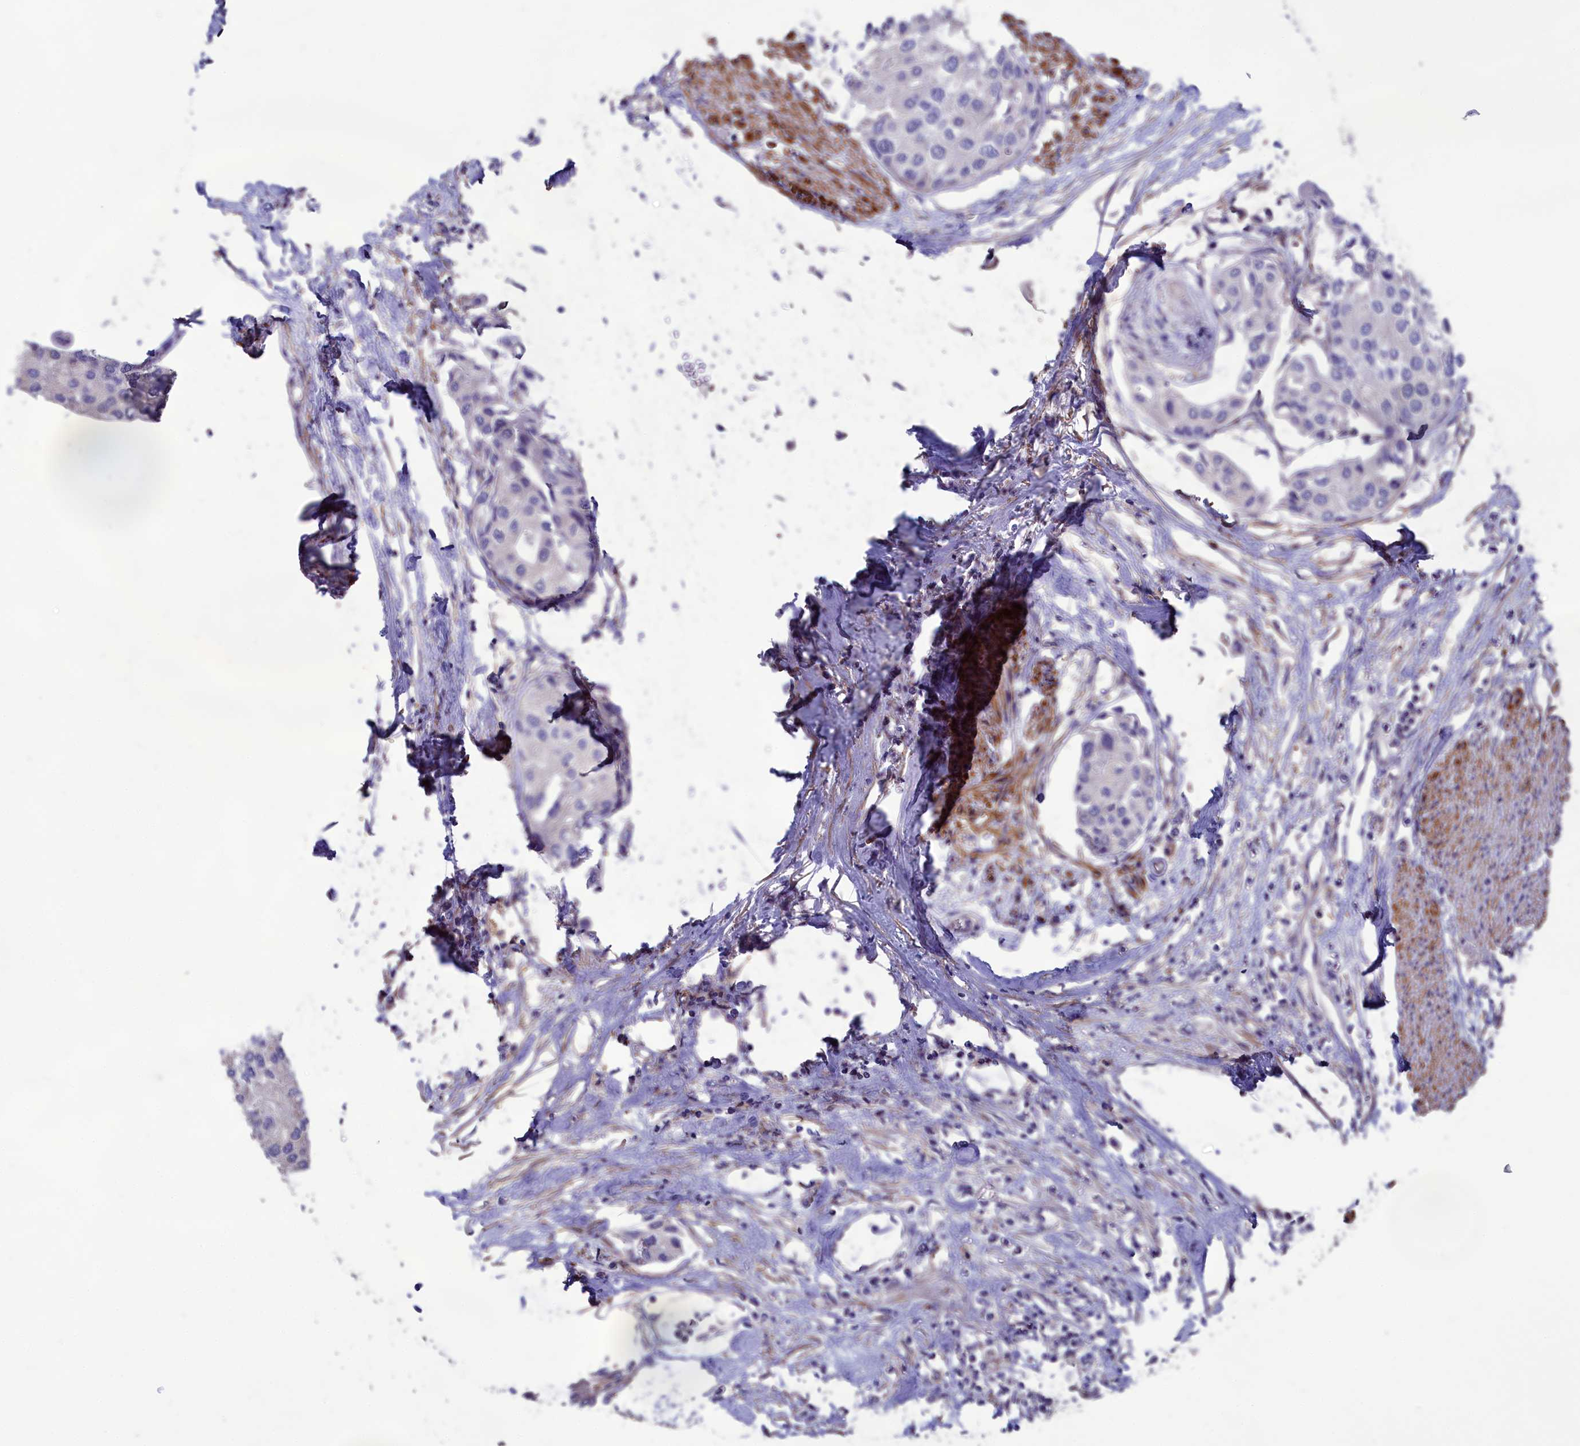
{"staining": {"intensity": "negative", "quantity": "none", "location": "none"}, "tissue": "urothelial cancer", "cell_type": "Tumor cells", "image_type": "cancer", "snomed": [{"axis": "morphology", "description": "Urothelial carcinoma, High grade"}, {"axis": "topography", "description": "Urinary bladder"}], "caption": "An image of human urothelial carcinoma (high-grade) is negative for staining in tumor cells.", "gene": "AMDHD2", "patient": {"sex": "male", "age": 64}}